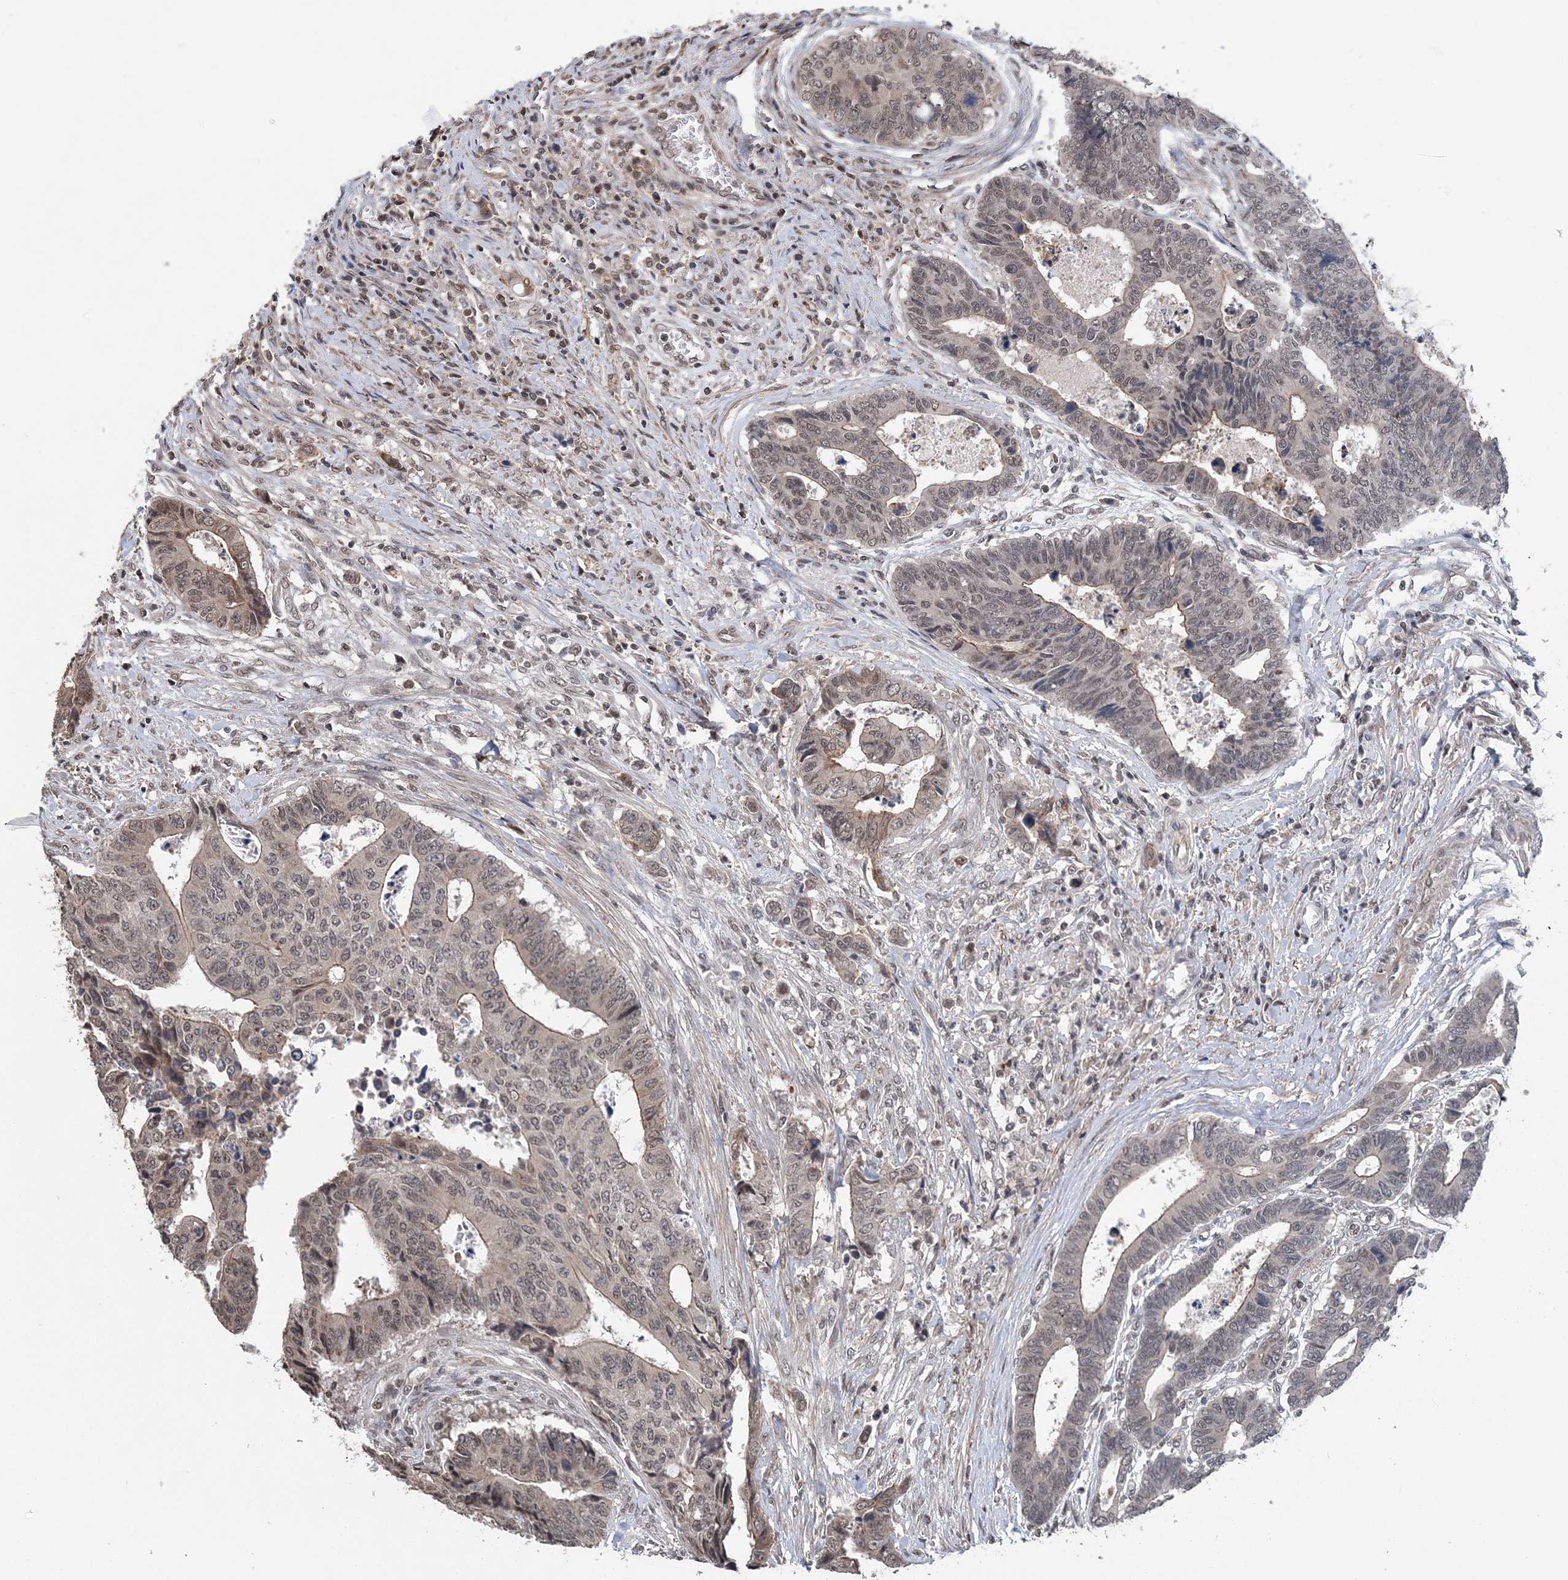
{"staining": {"intensity": "weak", "quantity": ">75%", "location": "nuclear"}, "tissue": "colorectal cancer", "cell_type": "Tumor cells", "image_type": "cancer", "snomed": [{"axis": "morphology", "description": "Adenocarcinoma, NOS"}, {"axis": "topography", "description": "Rectum"}], "caption": "DAB immunohistochemical staining of colorectal adenocarcinoma reveals weak nuclear protein expression in about >75% of tumor cells. The staining was performed using DAB (3,3'-diaminobenzidine) to visualize the protein expression in brown, while the nuclei were stained in blue with hematoxylin (Magnification: 20x).", "gene": "CCDC152", "patient": {"sex": "male", "age": 84}}